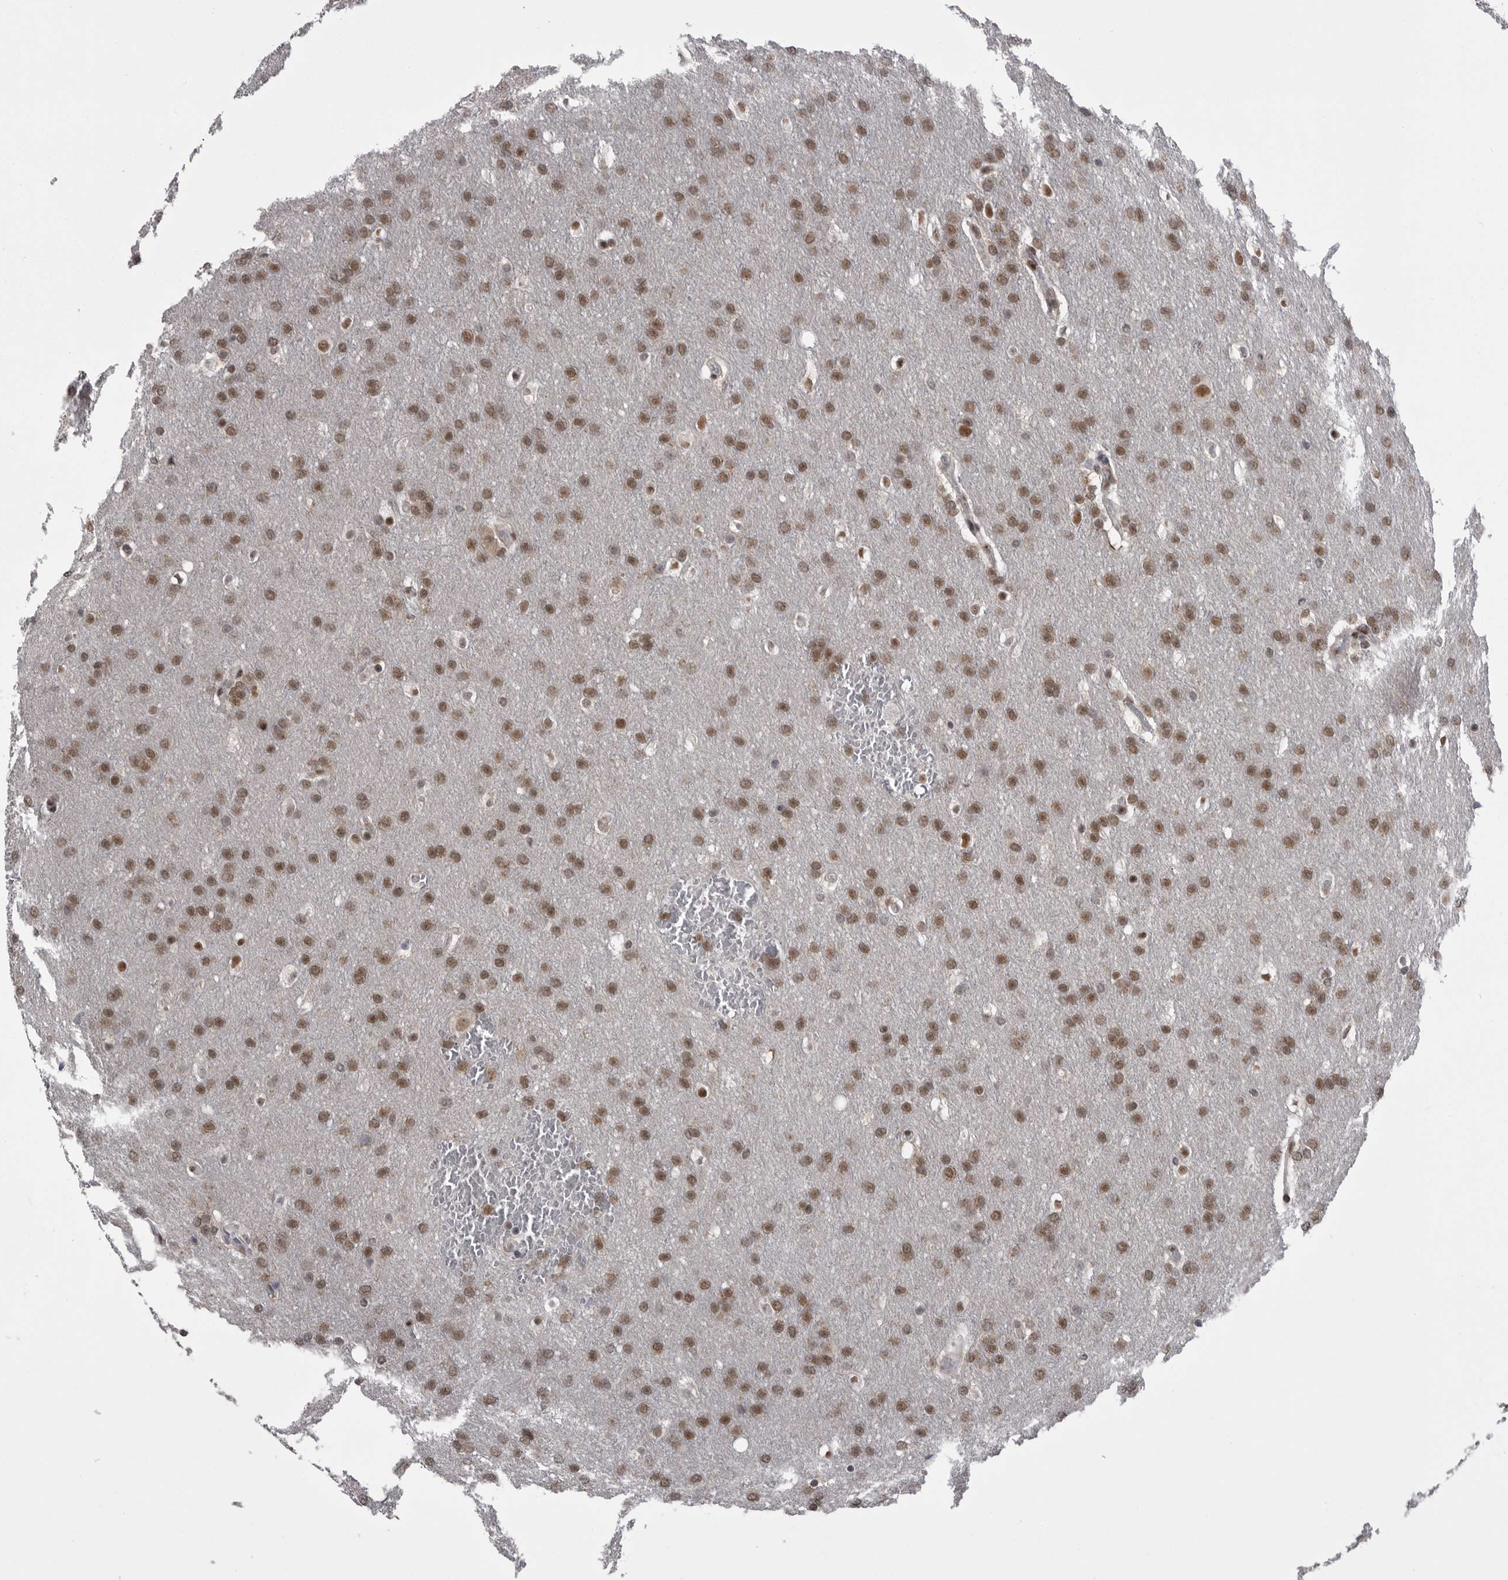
{"staining": {"intensity": "moderate", "quantity": ">75%", "location": "nuclear"}, "tissue": "glioma", "cell_type": "Tumor cells", "image_type": "cancer", "snomed": [{"axis": "morphology", "description": "Glioma, malignant, Low grade"}, {"axis": "topography", "description": "Brain"}], "caption": "Malignant glioma (low-grade) stained for a protein shows moderate nuclear positivity in tumor cells.", "gene": "MEPCE", "patient": {"sex": "female", "age": 37}}